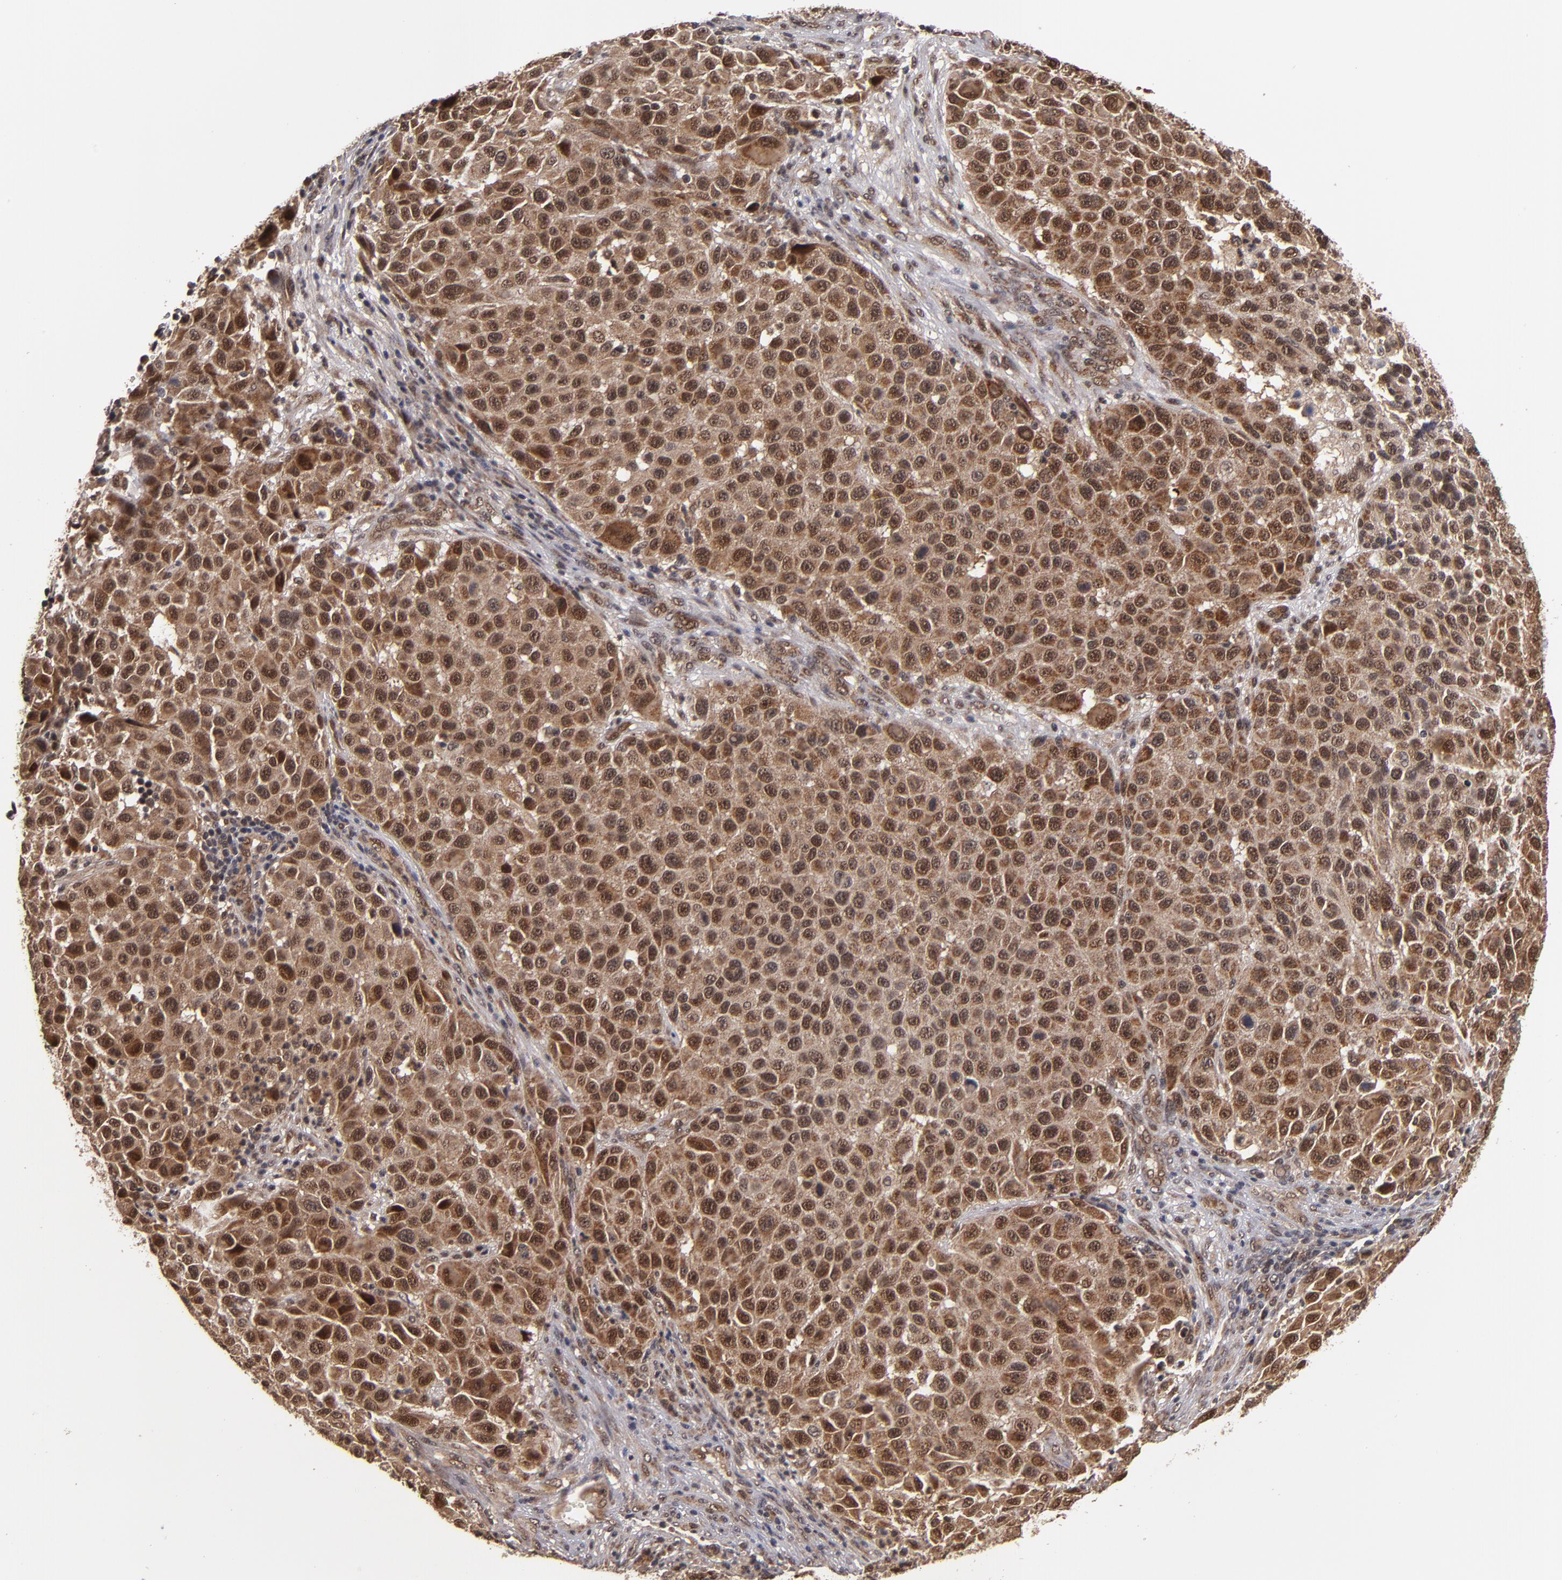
{"staining": {"intensity": "moderate", "quantity": ">75%", "location": "cytoplasmic/membranous,nuclear"}, "tissue": "melanoma", "cell_type": "Tumor cells", "image_type": "cancer", "snomed": [{"axis": "morphology", "description": "Malignant melanoma, Metastatic site"}, {"axis": "topography", "description": "Lymph node"}], "caption": "Malignant melanoma (metastatic site) stained for a protein (brown) demonstrates moderate cytoplasmic/membranous and nuclear positive expression in approximately >75% of tumor cells.", "gene": "CUL5", "patient": {"sex": "male", "age": 61}}